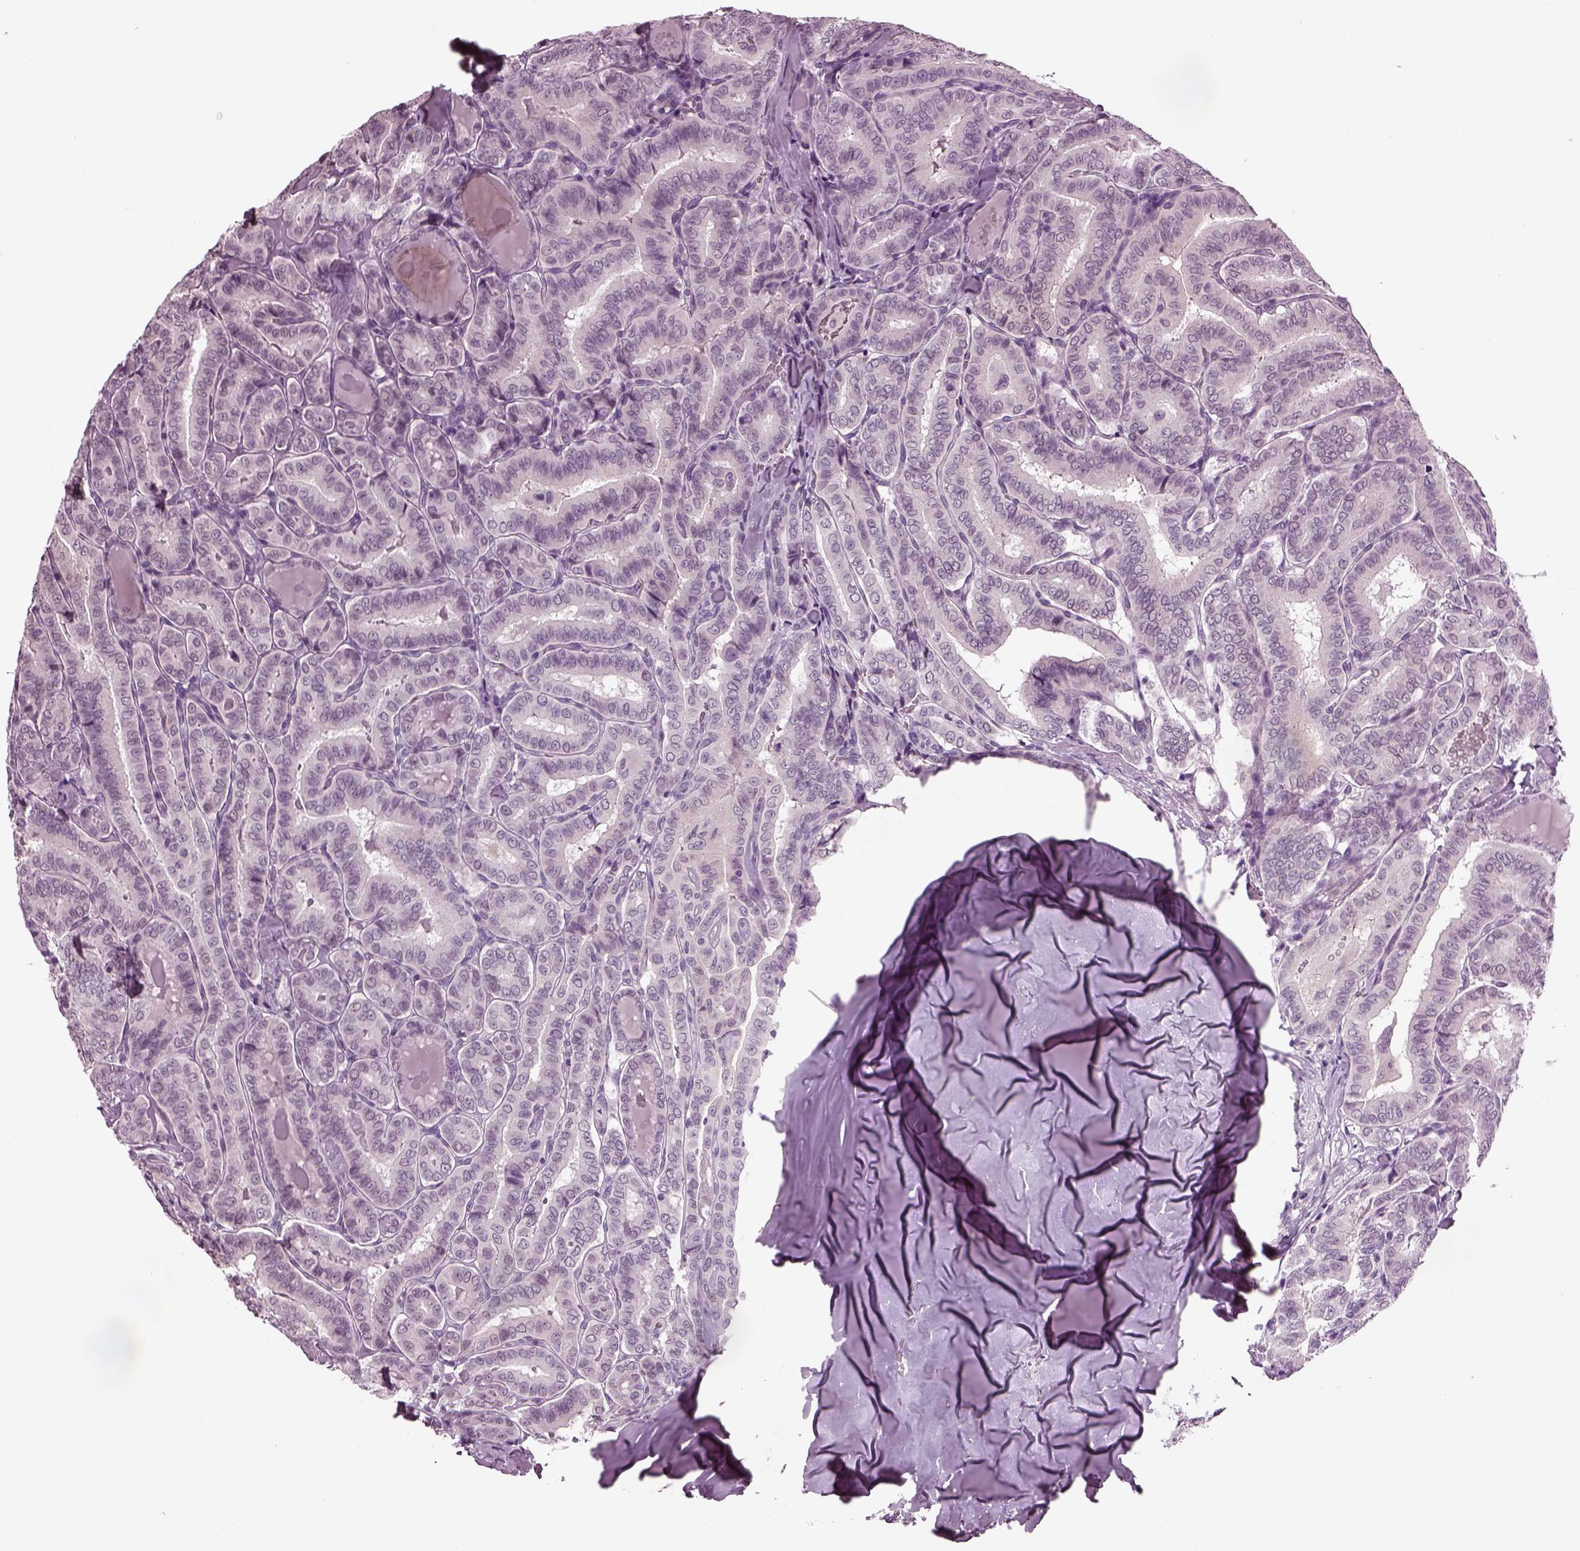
{"staining": {"intensity": "negative", "quantity": "none", "location": "none"}, "tissue": "thyroid cancer", "cell_type": "Tumor cells", "image_type": "cancer", "snomed": [{"axis": "morphology", "description": "Papillary adenocarcinoma, NOS"}, {"axis": "morphology", "description": "Papillary adenoma metastatic"}, {"axis": "topography", "description": "Thyroid gland"}], "caption": "Tumor cells show no significant positivity in thyroid cancer (papillary adenocarcinoma).", "gene": "SLC6A17", "patient": {"sex": "female", "age": 50}}